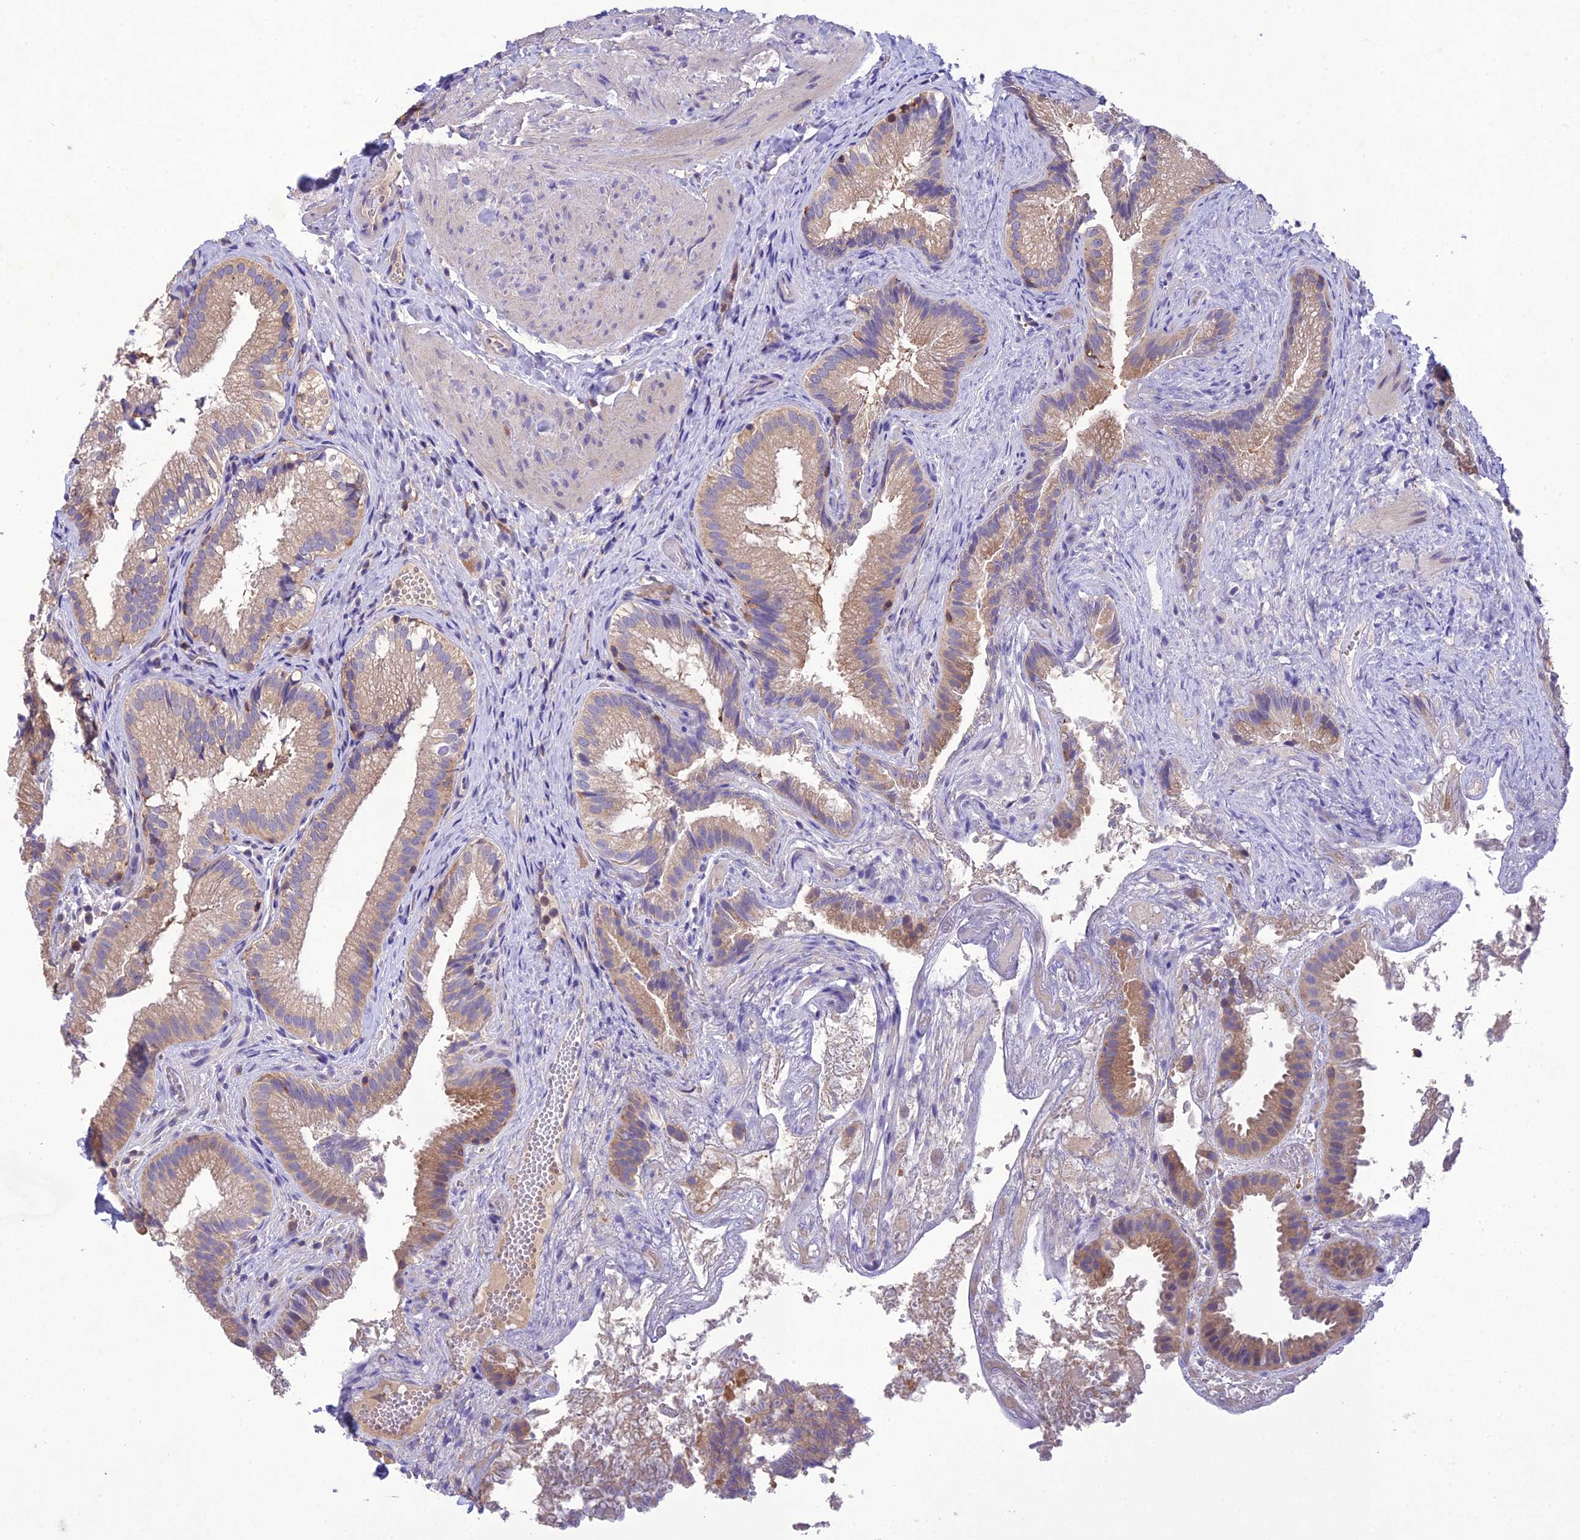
{"staining": {"intensity": "moderate", "quantity": "25%-75%", "location": "cytoplasmic/membranous"}, "tissue": "gallbladder", "cell_type": "Glandular cells", "image_type": "normal", "snomed": [{"axis": "morphology", "description": "Normal tissue, NOS"}, {"axis": "topography", "description": "Gallbladder"}], "caption": "Protein staining of benign gallbladder shows moderate cytoplasmic/membranous positivity in about 25%-75% of glandular cells.", "gene": "SNX24", "patient": {"sex": "female", "age": 30}}